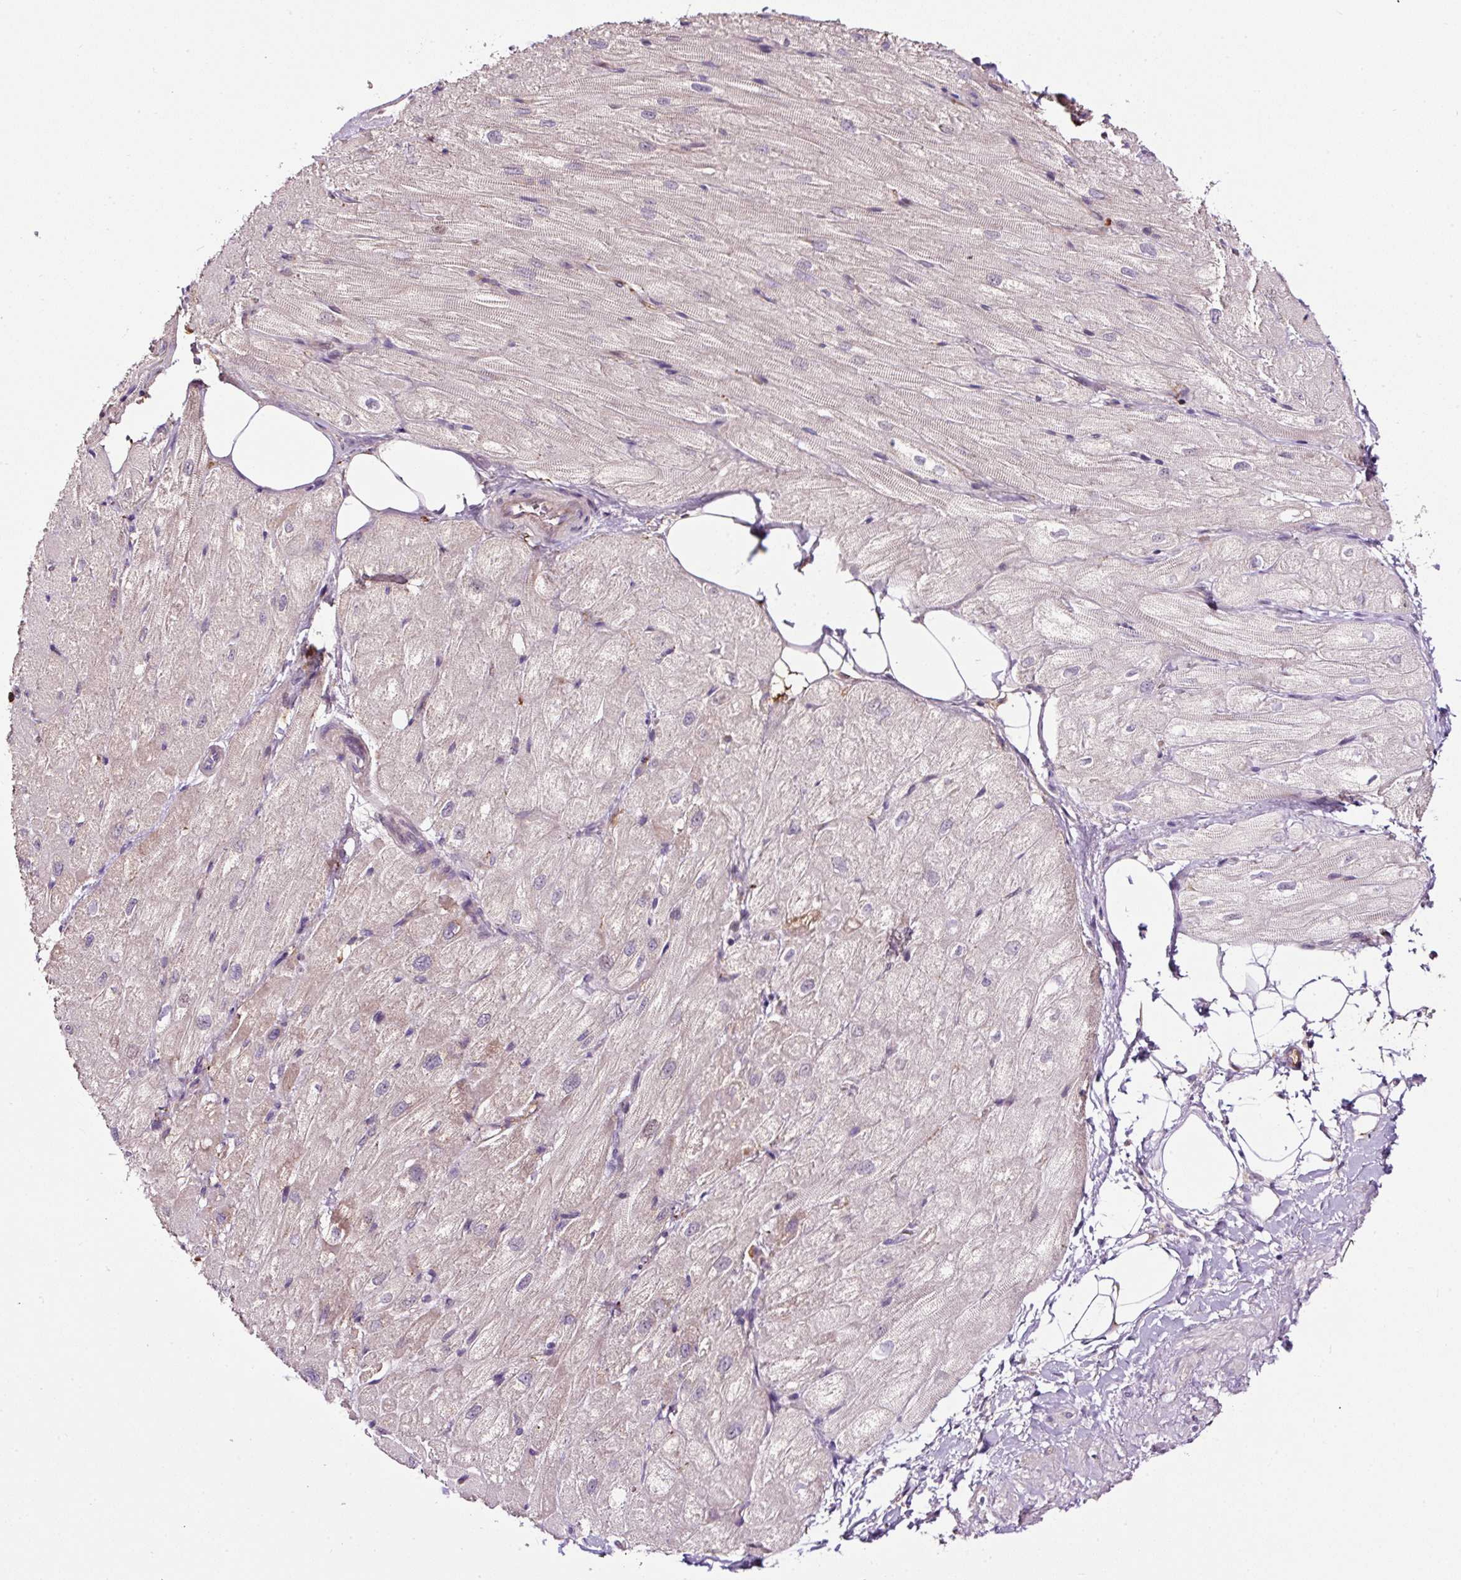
{"staining": {"intensity": "weak", "quantity": "25%-75%", "location": "cytoplasmic/membranous"}, "tissue": "heart muscle", "cell_type": "Cardiomyocytes", "image_type": "normal", "snomed": [{"axis": "morphology", "description": "Normal tissue, NOS"}, {"axis": "topography", "description": "Heart"}], "caption": "Immunohistochemistry (IHC) photomicrograph of benign heart muscle: heart muscle stained using immunohistochemistry (IHC) demonstrates low levels of weak protein expression localized specifically in the cytoplasmic/membranous of cardiomyocytes, appearing as a cytoplasmic/membranous brown color.", "gene": "LRRC24", "patient": {"sex": "male", "age": 62}}